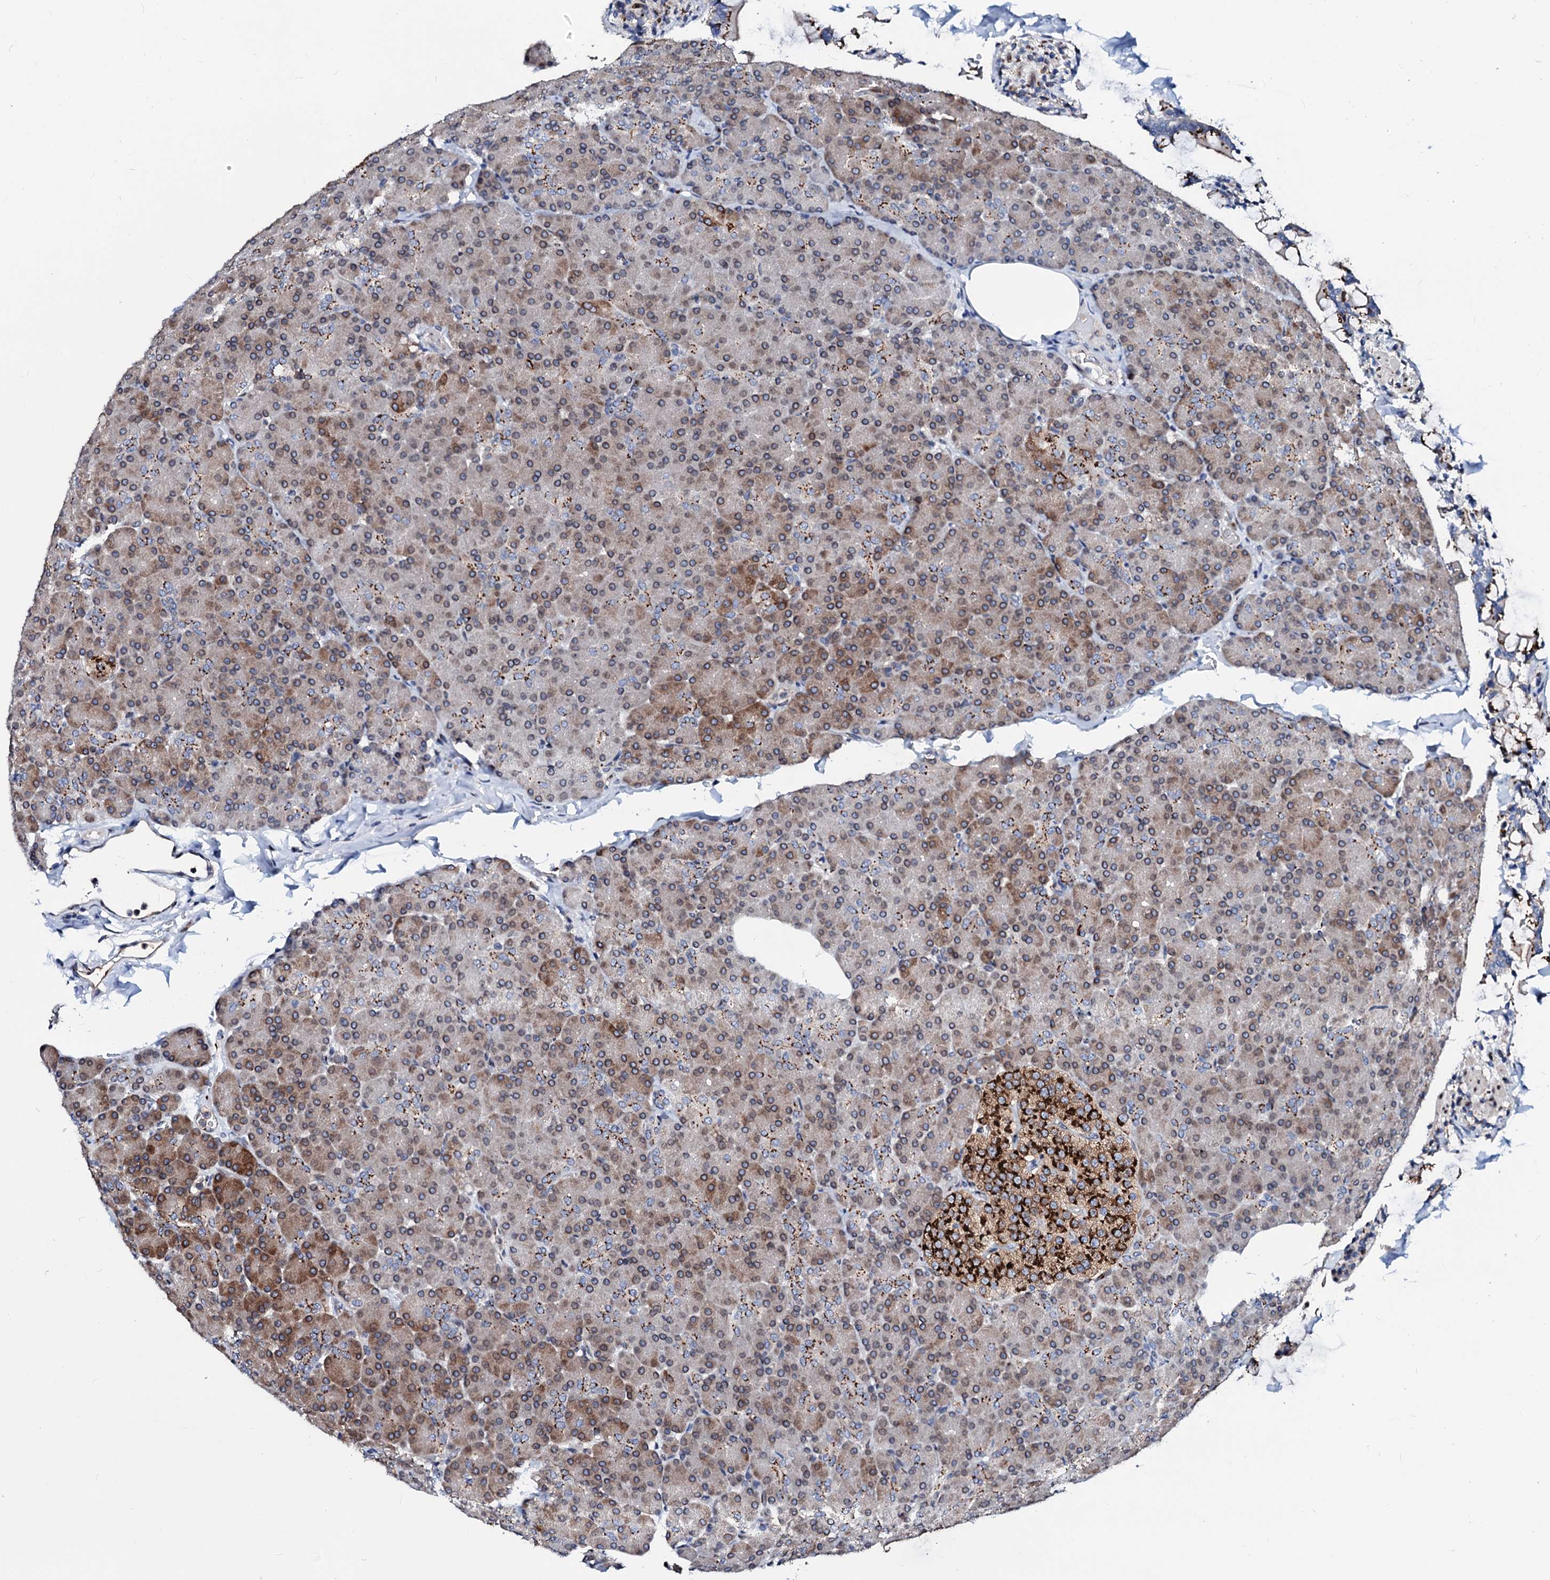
{"staining": {"intensity": "moderate", "quantity": "25%-75%", "location": "cytoplasmic/membranous"}, "tissue": "pancreas", "cell_type": "Exocrine glandular cells", "image_type": "normal", "snomed": [{"axis": "morphology", "description": "Normal tissue, NOS"}, {"axis": "topography", "description": "Pancreas"}], "caption": "Protein staining exhibits moderate cytoplasmic/membranous staining in approximately 25%-75% of exocrine glandular cells in normal pancreas. (brown staining indicates protein expression, while blue staining denotes nuclei).", "gene": "TMCO3", "patient": {"sex": "female", "age": 43}}